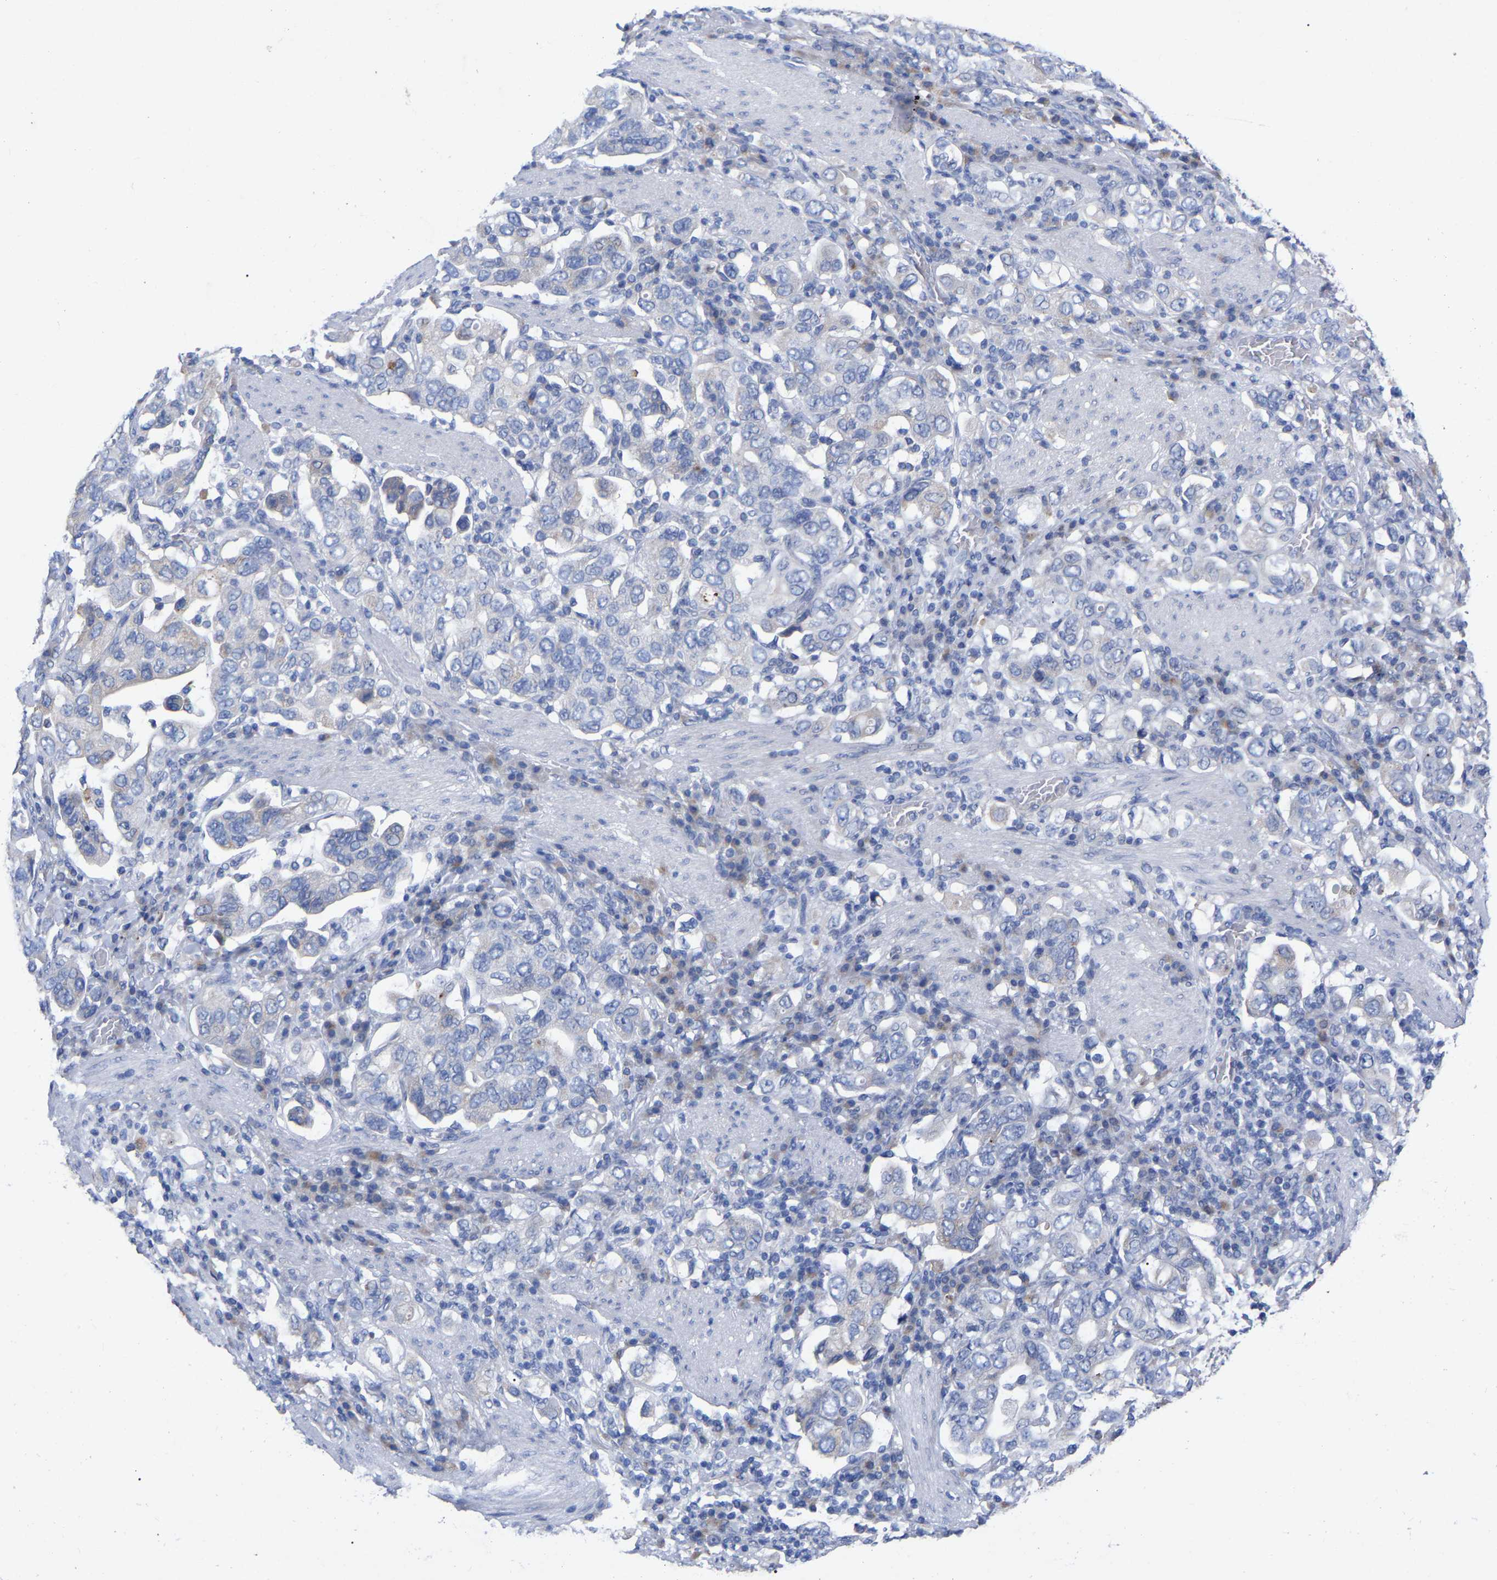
{"staining": {"intensity": "negative", "quantity": "none", "location": "none"}, "tissue": "stomach cancer", "cell_type": "Tumor cells", "image_type": "cancer", "snomed": [{"axis": "morphology", "description": "Adenocarcinoma, NOS"}, {"axis": "topography", "description": "Stomach, upper"}], "caption": "Adenocarcinoma (stomach) stained for a protein using IHC shows no positivity tumor cells.", "gene": "STRIP2", "patient": {"sex": "male", "age": 62}}